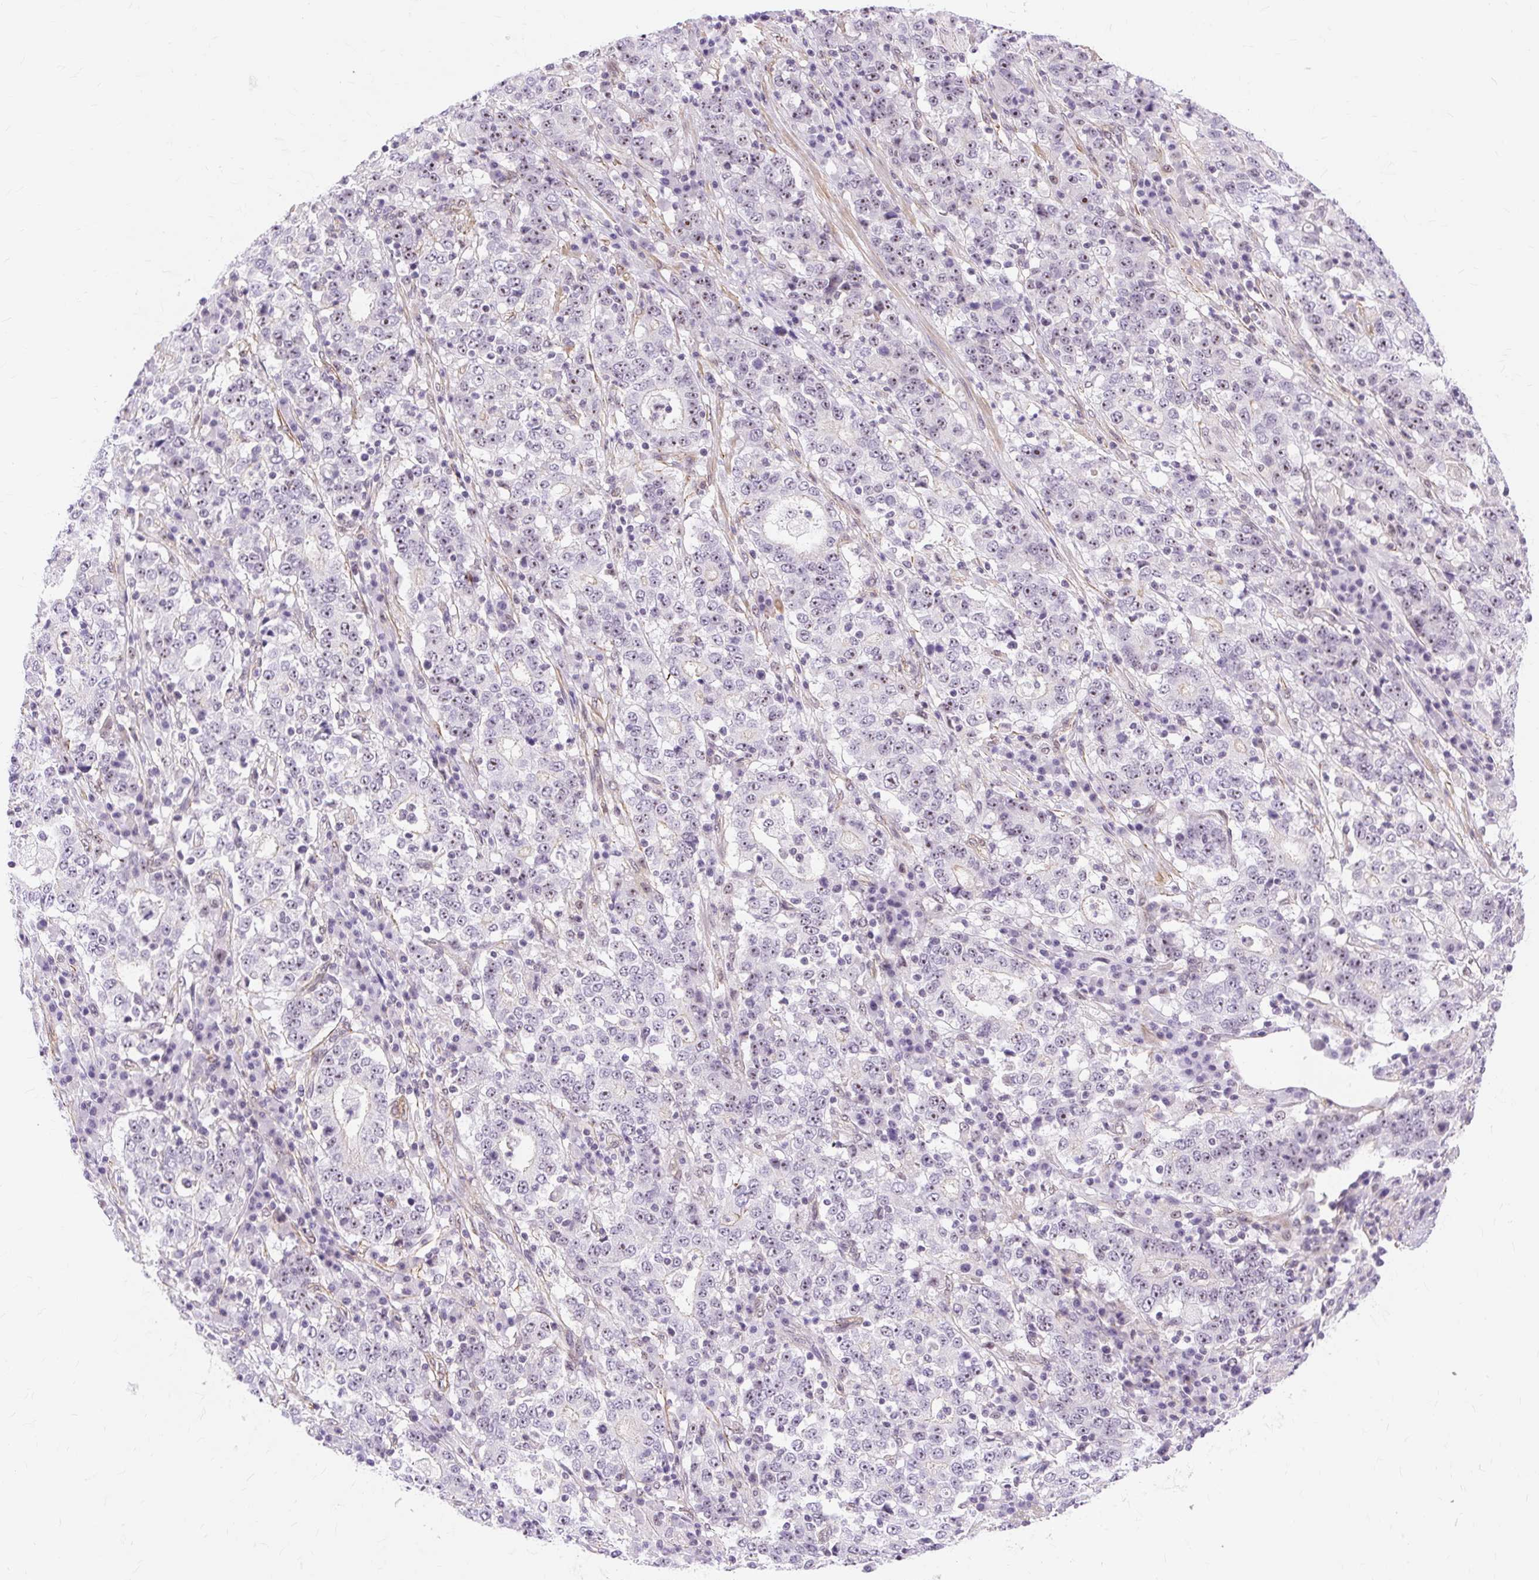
{"staining": {"intensity": "moderate", "quantity": "25%-75%", "location": "nuclear"}, "tissue": "stomach cancer", "cell_type": "Tumor cells", "image_type": "cancer", "snomed": [{"axis": "morphology", "description": "Adenocarcinoma, NOS"}, {"axis": "topography", "description": "Stomach"}], "caption": "A high-resolution photomicrograph shows immunohistochemistry staining of stomach cancer, which exhibits moderate nuclear positivity in approximately 25%-75% of tumor cells. Nuclei are stained in blue.", "gene": "OBP2A", "patient": {"sex": "male", "age": 59}}